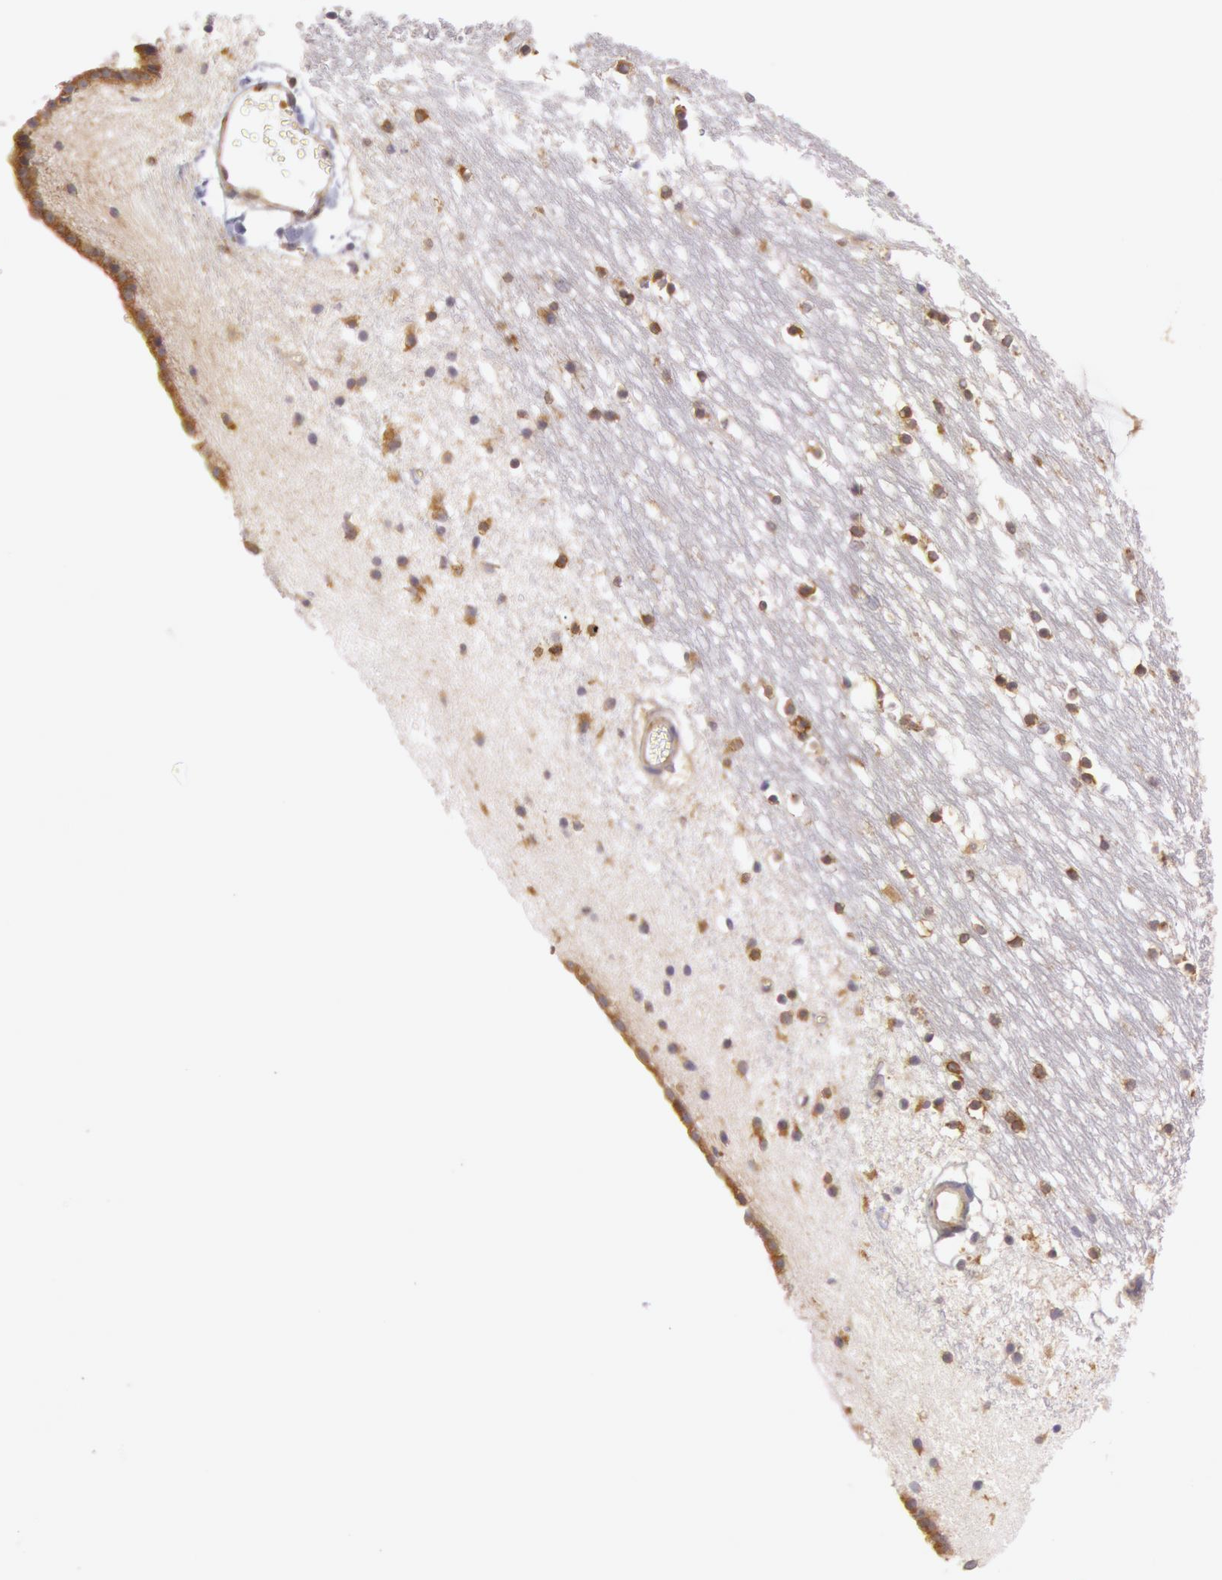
{"staining": {"intensity": "moderate", "quantity": ">75%", "location": "cytoplasmic/membranous"}, "tissue": "caudate", "cell_type": "Glial cells", "image_type": "normal", "snomed": [{"axis": "morphology", "description": "Normal tissue, NOS"}, {"axis": "topography", "description": "Lateral ventricle wall"}], "caption": "Immunohistochemistry (IHC) histopathology image of normal caudate: human caudate stained using IHC demonstrates medium levels of moderate protein expression localized specifically in the cytoplasmic/membranous of glial cells, appearing as a cytoplasmic/membranous brown color.", "gene": "CHUK", "patient": {"sex": "male", "age": 45}}